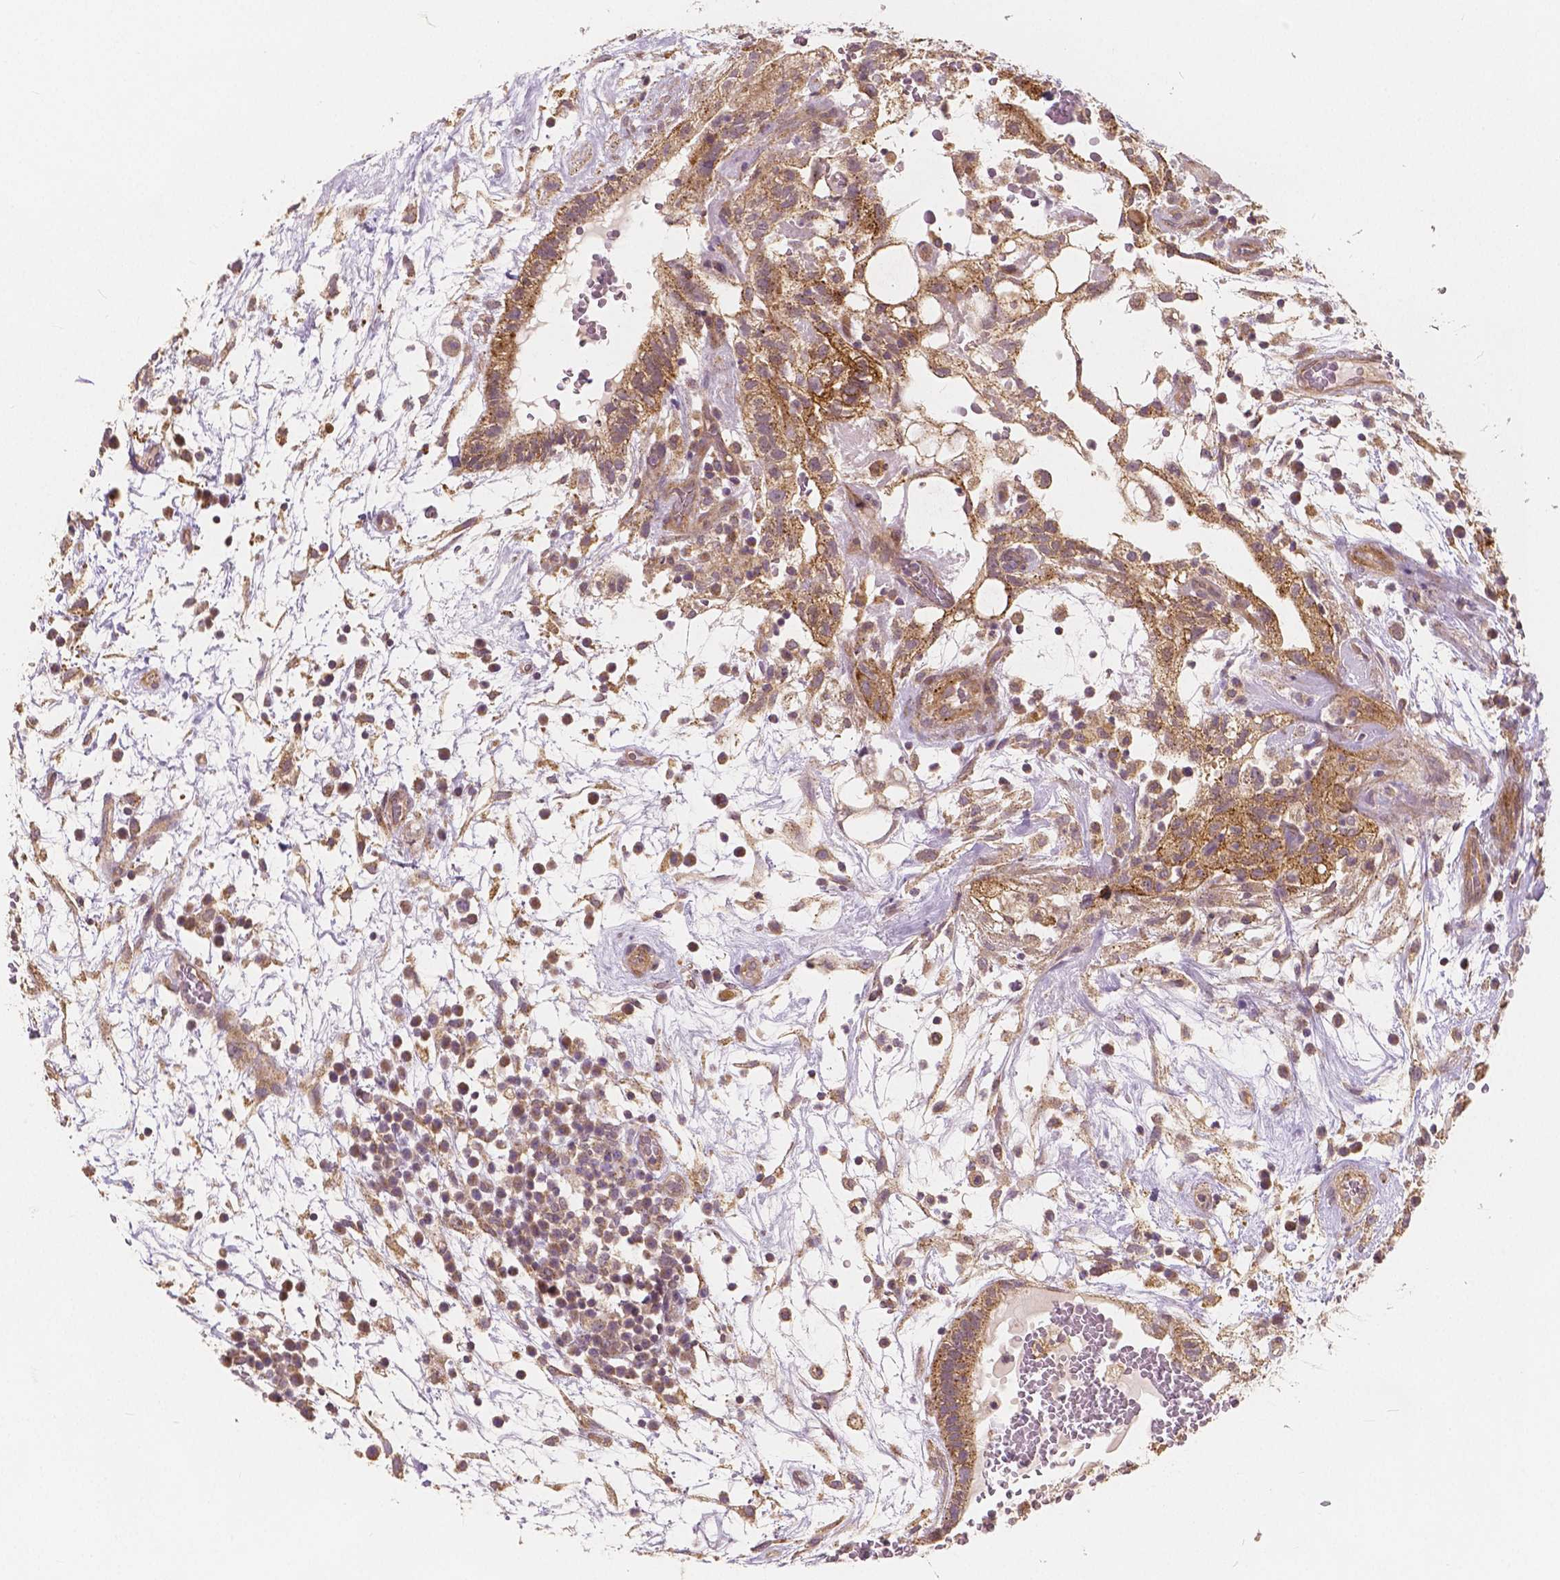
{"staining": {"intensity": "moderate", "quantity": ">75%", "location": "cytoplasmic/membranous"}, "tissue": "testis cancer", "cell_type": "Tumor cells", "image_type": "cancer", "snomed": [{"axis": "morphology", "description": "Normal tissue, NOS"}, {"axis": "morphology", "description": "Carcinoma, Embryonal, NOS"}, {"axis": "topography", "description": "Testis"}], "caption": "Embryonal carcinoma (testis) stained with a protein marker reveals moderate staining in tumor cells.", "gene": "SNX12", "patient": {"sex": "male", "age": 32}}